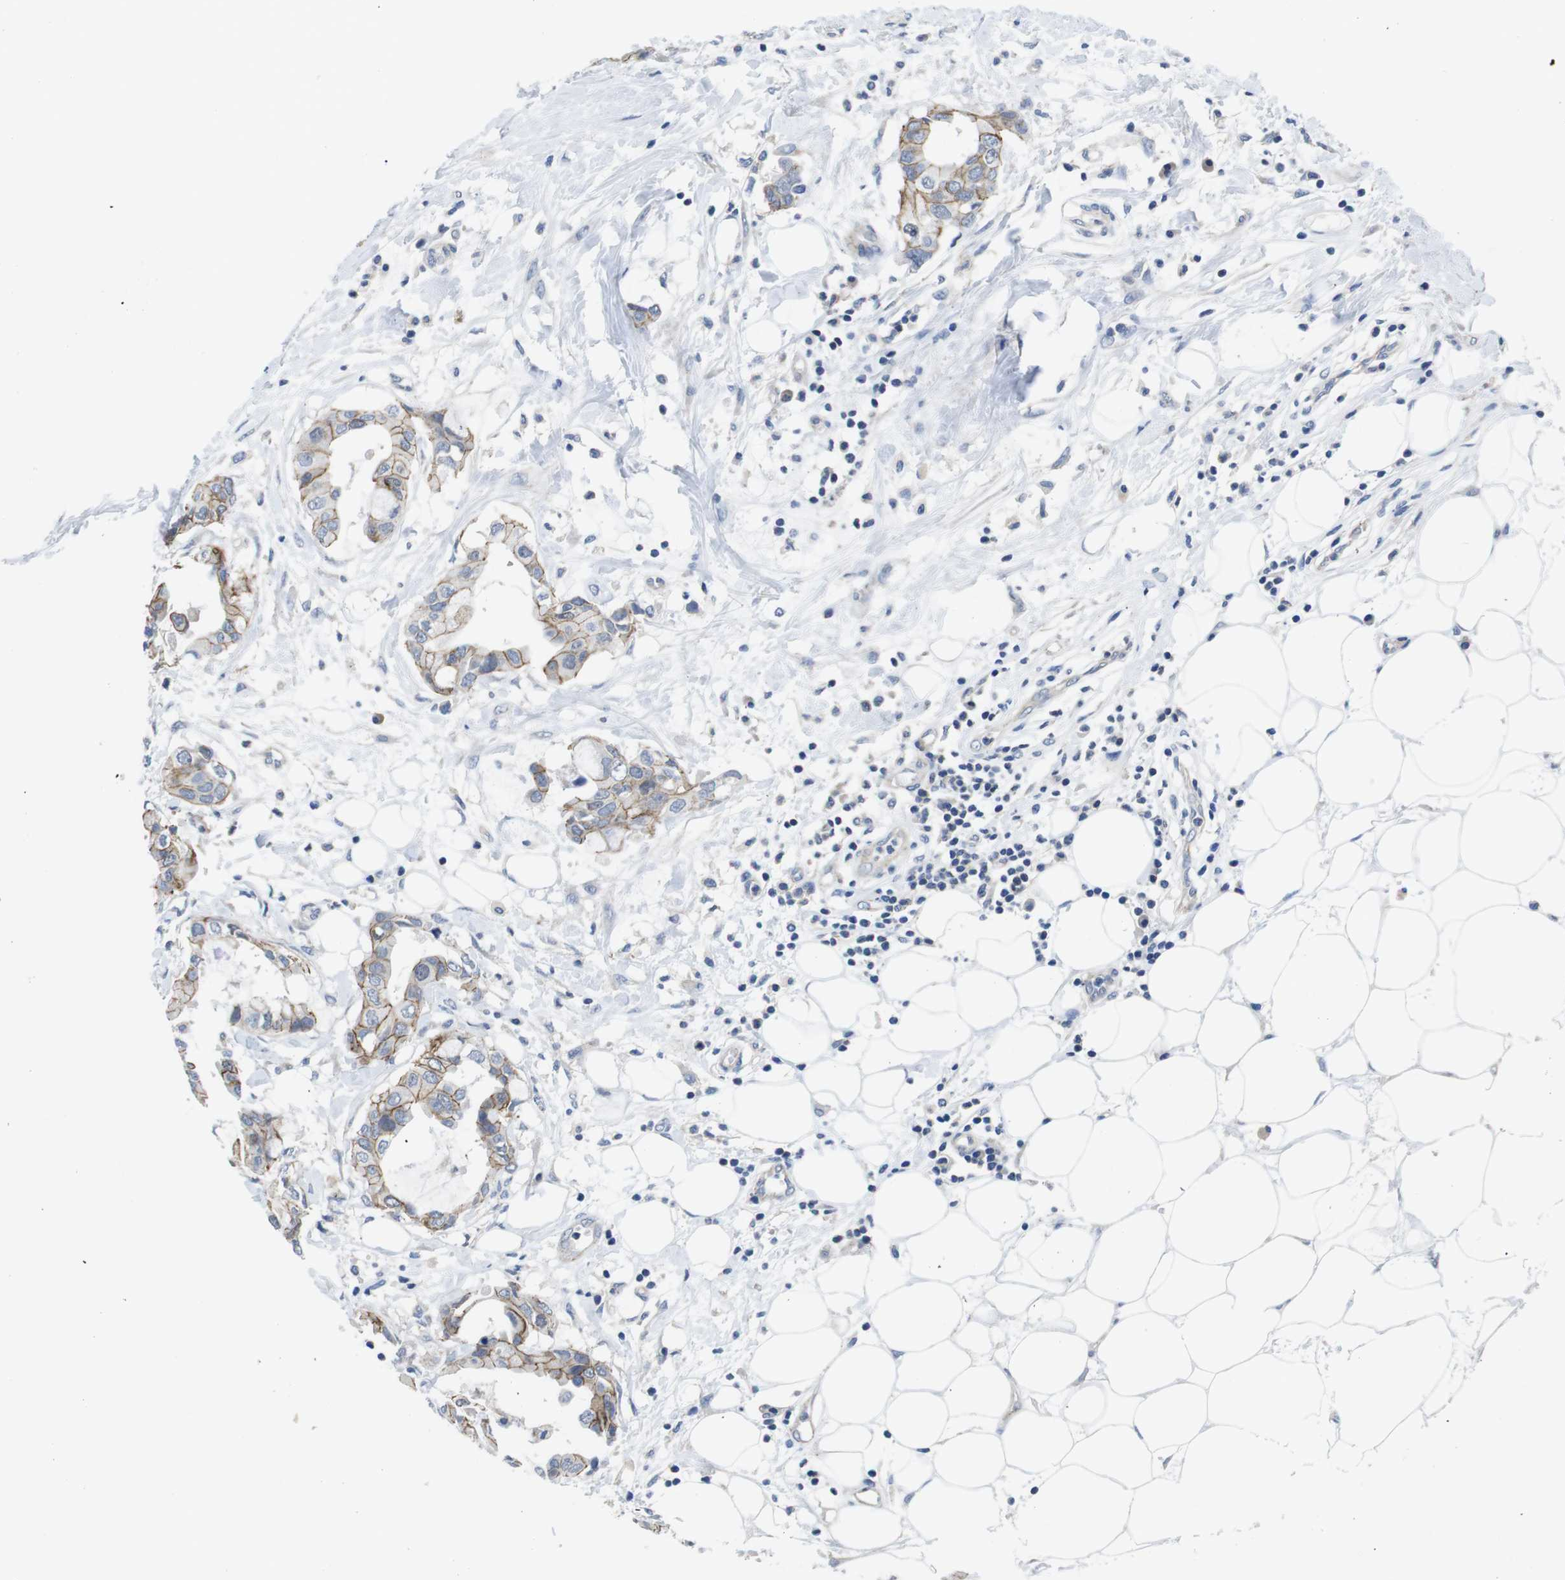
{"staining": {"intensity": "moderate", "quantity": ">75%", "location": "cytoplasmic/membranous"}, "tissue": "breast cancer", "cell_type": "Tumor cells", "image_type": "cancer", "snomed": [{"axis": "morphology", "description": "Duct carcinoma"}, {"axis": "topography", "description": "Breast"}], "caption": "This photomicrograph shows immunohistochemistry (IHC) staining of human intraductal carcinoma (breast), with medium moderate cytoplasmic/membranous staining in approximately >75% of tumor cells.", "gene": "SCRIB", "patient": {"sex": "female", "age": 40}}